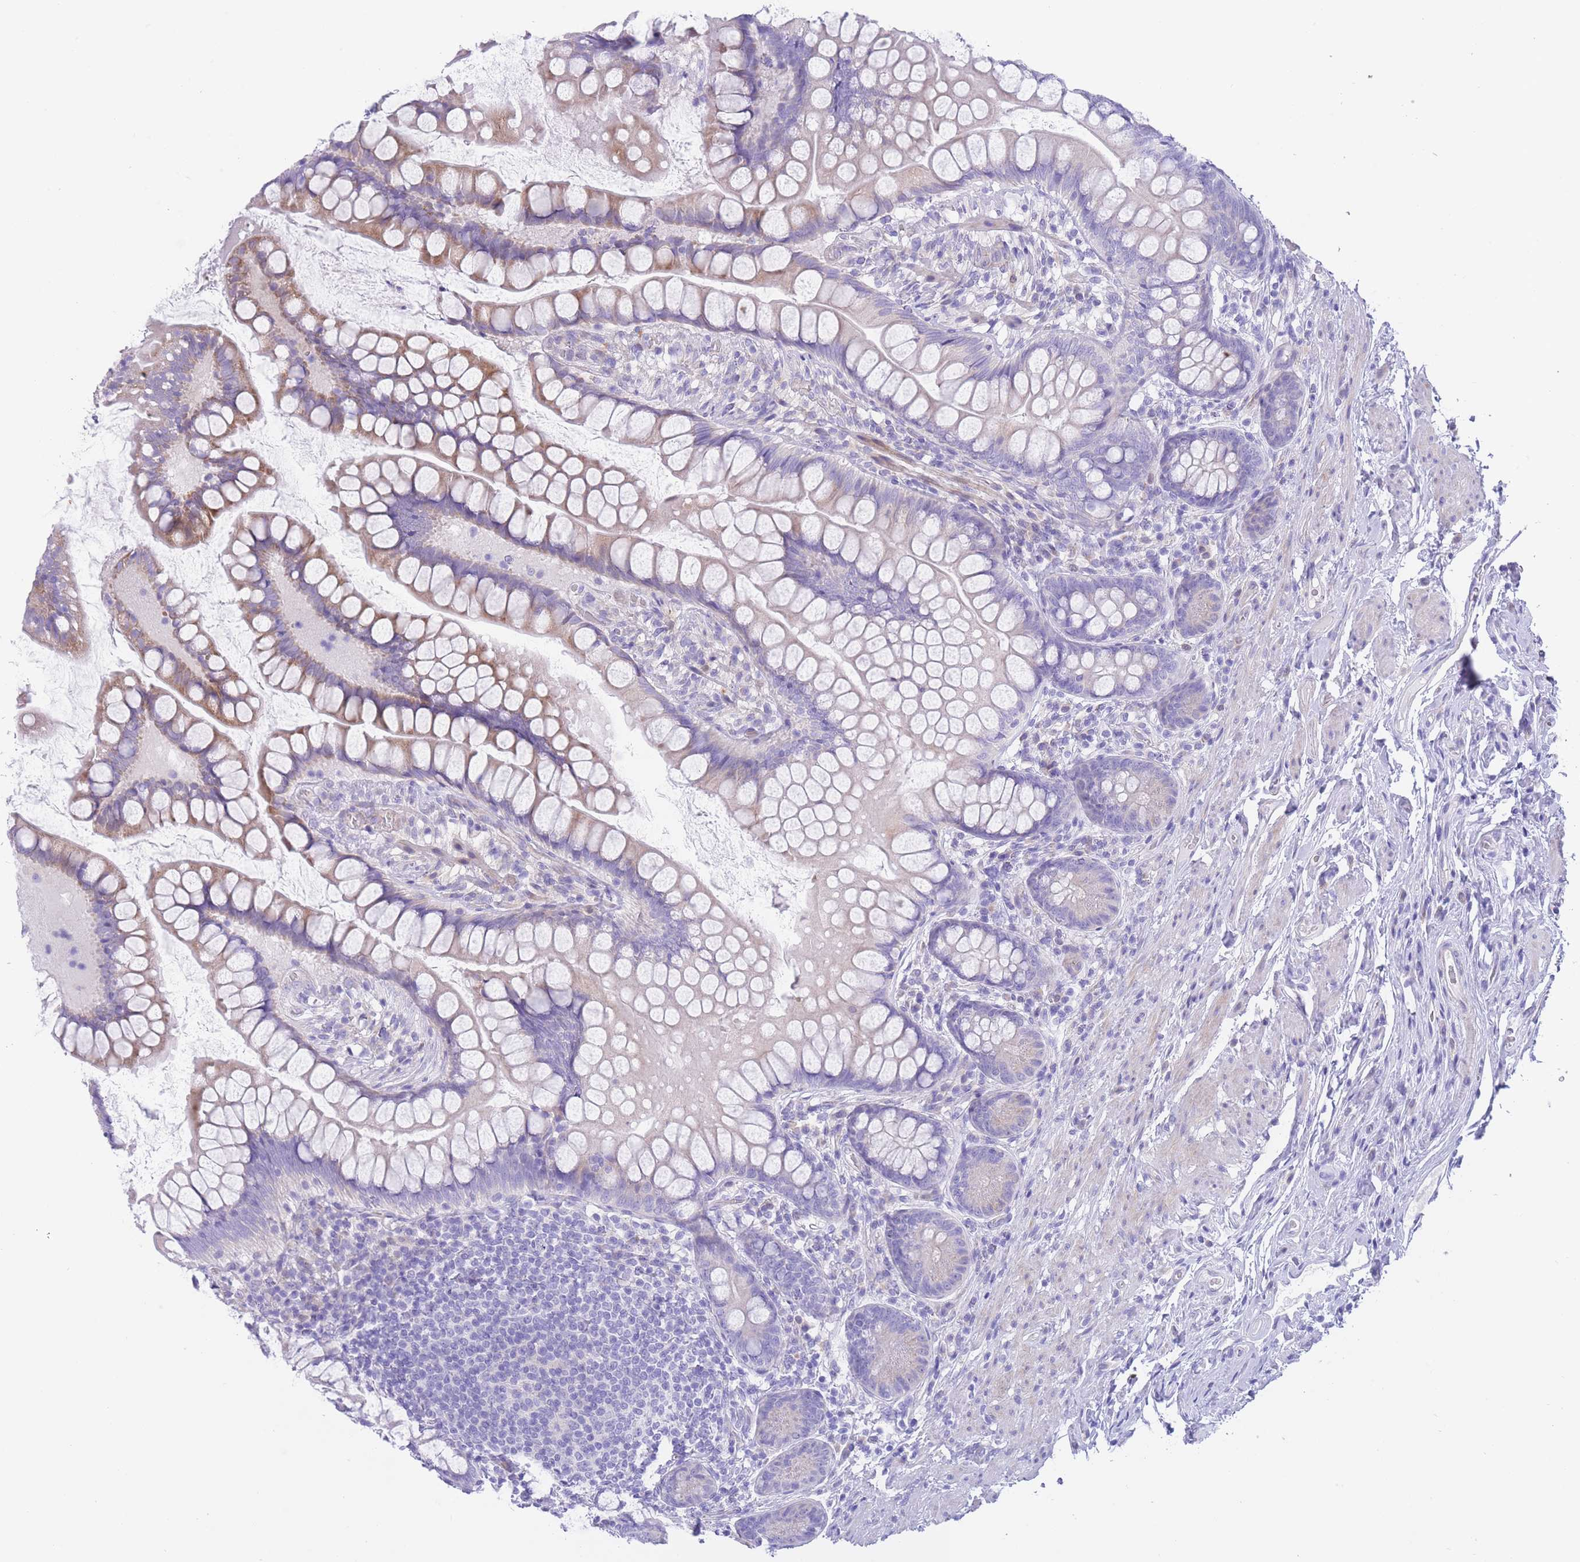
{"staining": {"intensity": "weak", "quantity": "25%-75%", "location": "cytoplasmic/membranous"}, "tissue": "small intestine", "cell_type": "Glandular cells", "image_type": "normal", "snomed": [{"axis": "morphology", "description": "Normal tissue, NOS"}, {"axis": "topography", "description": "Small intestine"}], "caption": "Glandular cells show weak cytoplasmic/membranous staining in approximately 25%-75% of cells in benign small intestine. Nuclei are stained in blue.", "gene": "QTRT1", "patient": {"sex": "male", "age": 70}}